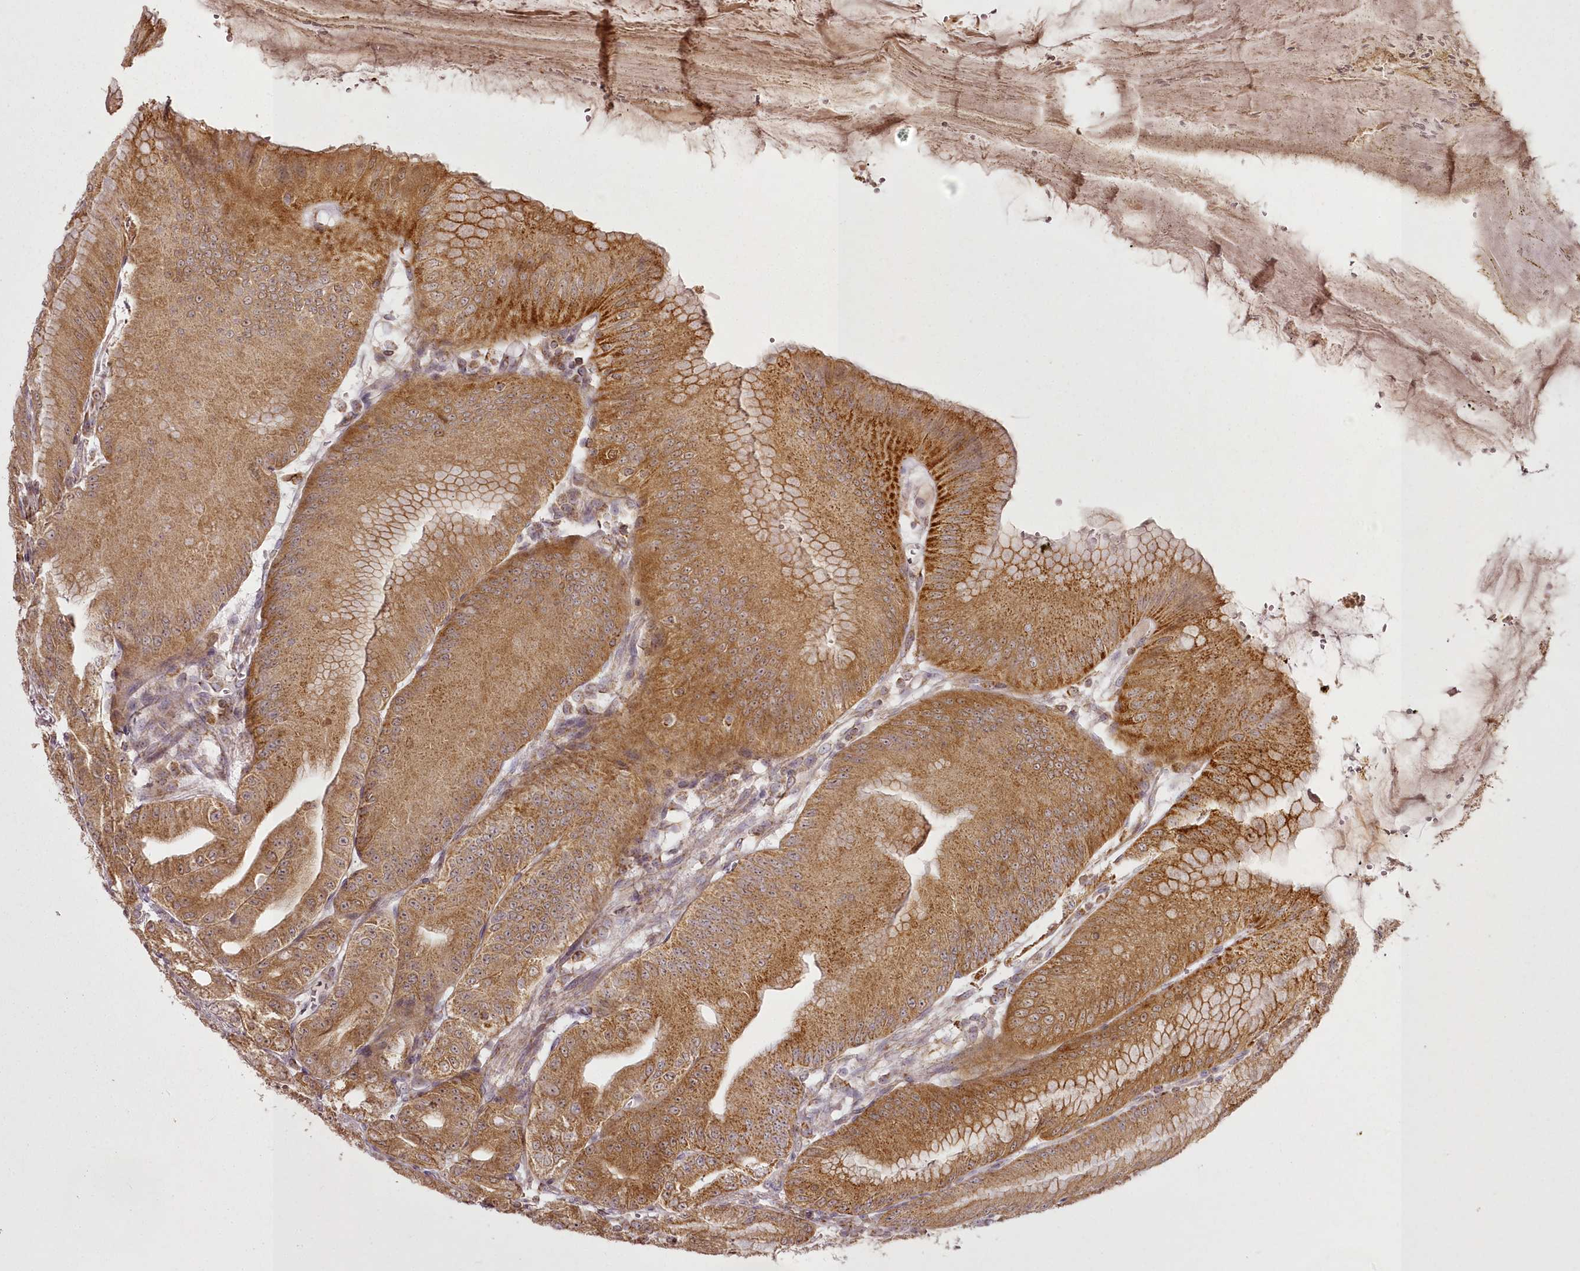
{"staining": {"intensity": "moderate", "quantity": ">75%", "location": "cytoplasmic/membranous"}, "tissue": "stomach", "cell_type": "Glandular cells", "image_type": "normal", "snomed": [{"axis": "morphology", "description": "Normal tissue, NOS"}, {"axis": "topography", "description": "Stomach, lower"}], "caption": "High-magnification brightfield microscopy of unremarkable stomach stained with DAB (3,3'-diaminobenzidine) (brown) and counterstained with hematoxylin (blue). glandular cells exhibit moderate cytoplasmic/membranous expression is identified in about>75% of cells. The staining is performed using DAB brown chromogen to label protein expression. The nuclei are counter-stained blue using hematoxylin.", "gene": "CHCHD2", "patient": {"sex": "male", "age": 71}}